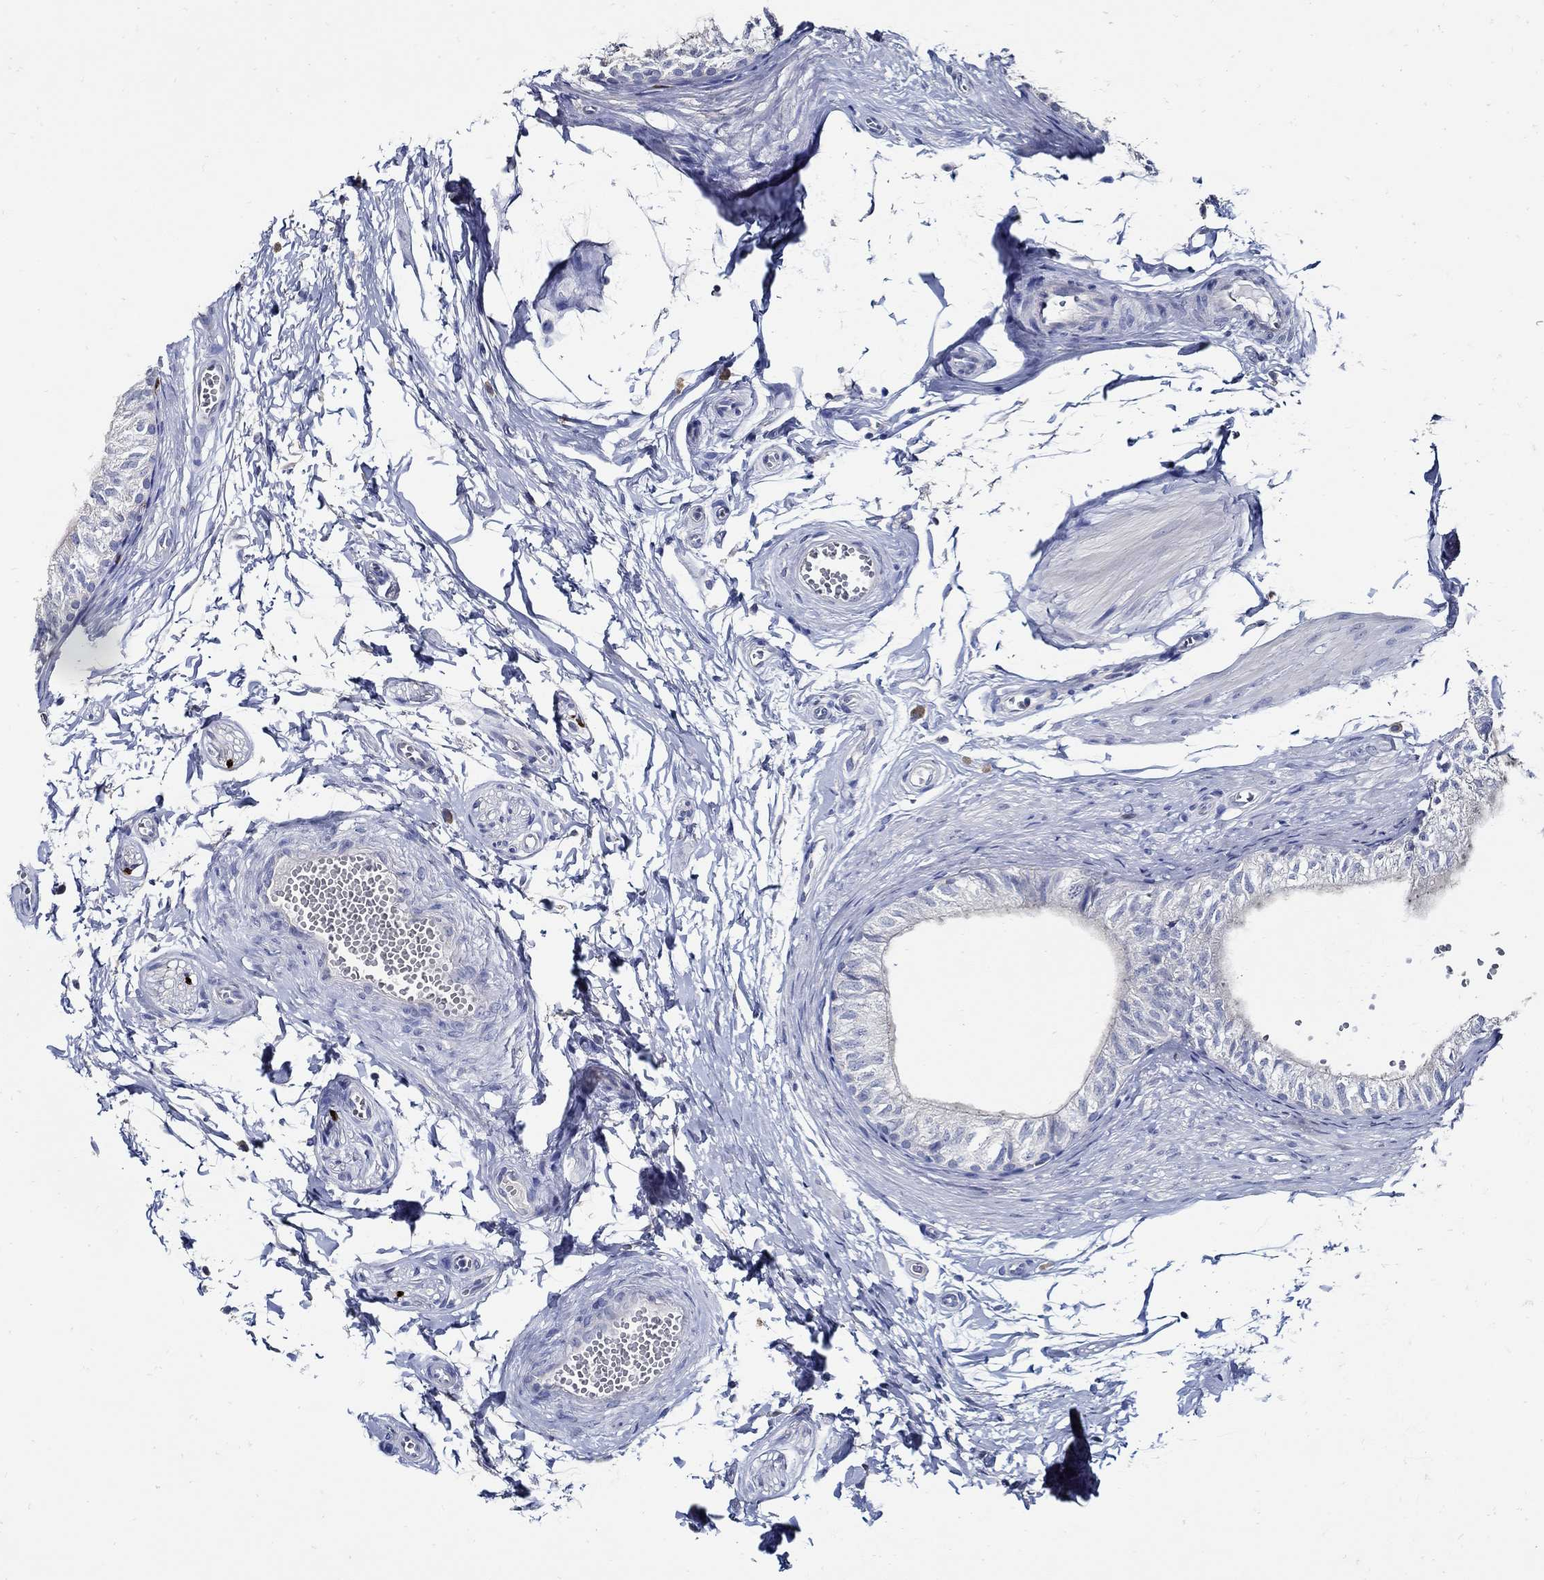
{"staining": {"intensity": "negative", "quantity": "none", "location": "none"}, "tissue": "epididymis", "cell_type": "Glandular cells", "image_type": "normal", "snomed": [{"axis": "morphology", "description": "Normal tissue, NOS"}, {"axis": "topography", "description": "Epididymis"}], "caption": "Glandular cells are negative for brown protein staining in normal epididymis. Nuclei are stained in blue.", "gene": "PRX", "patient": {"sex": "male", "age": 22}}